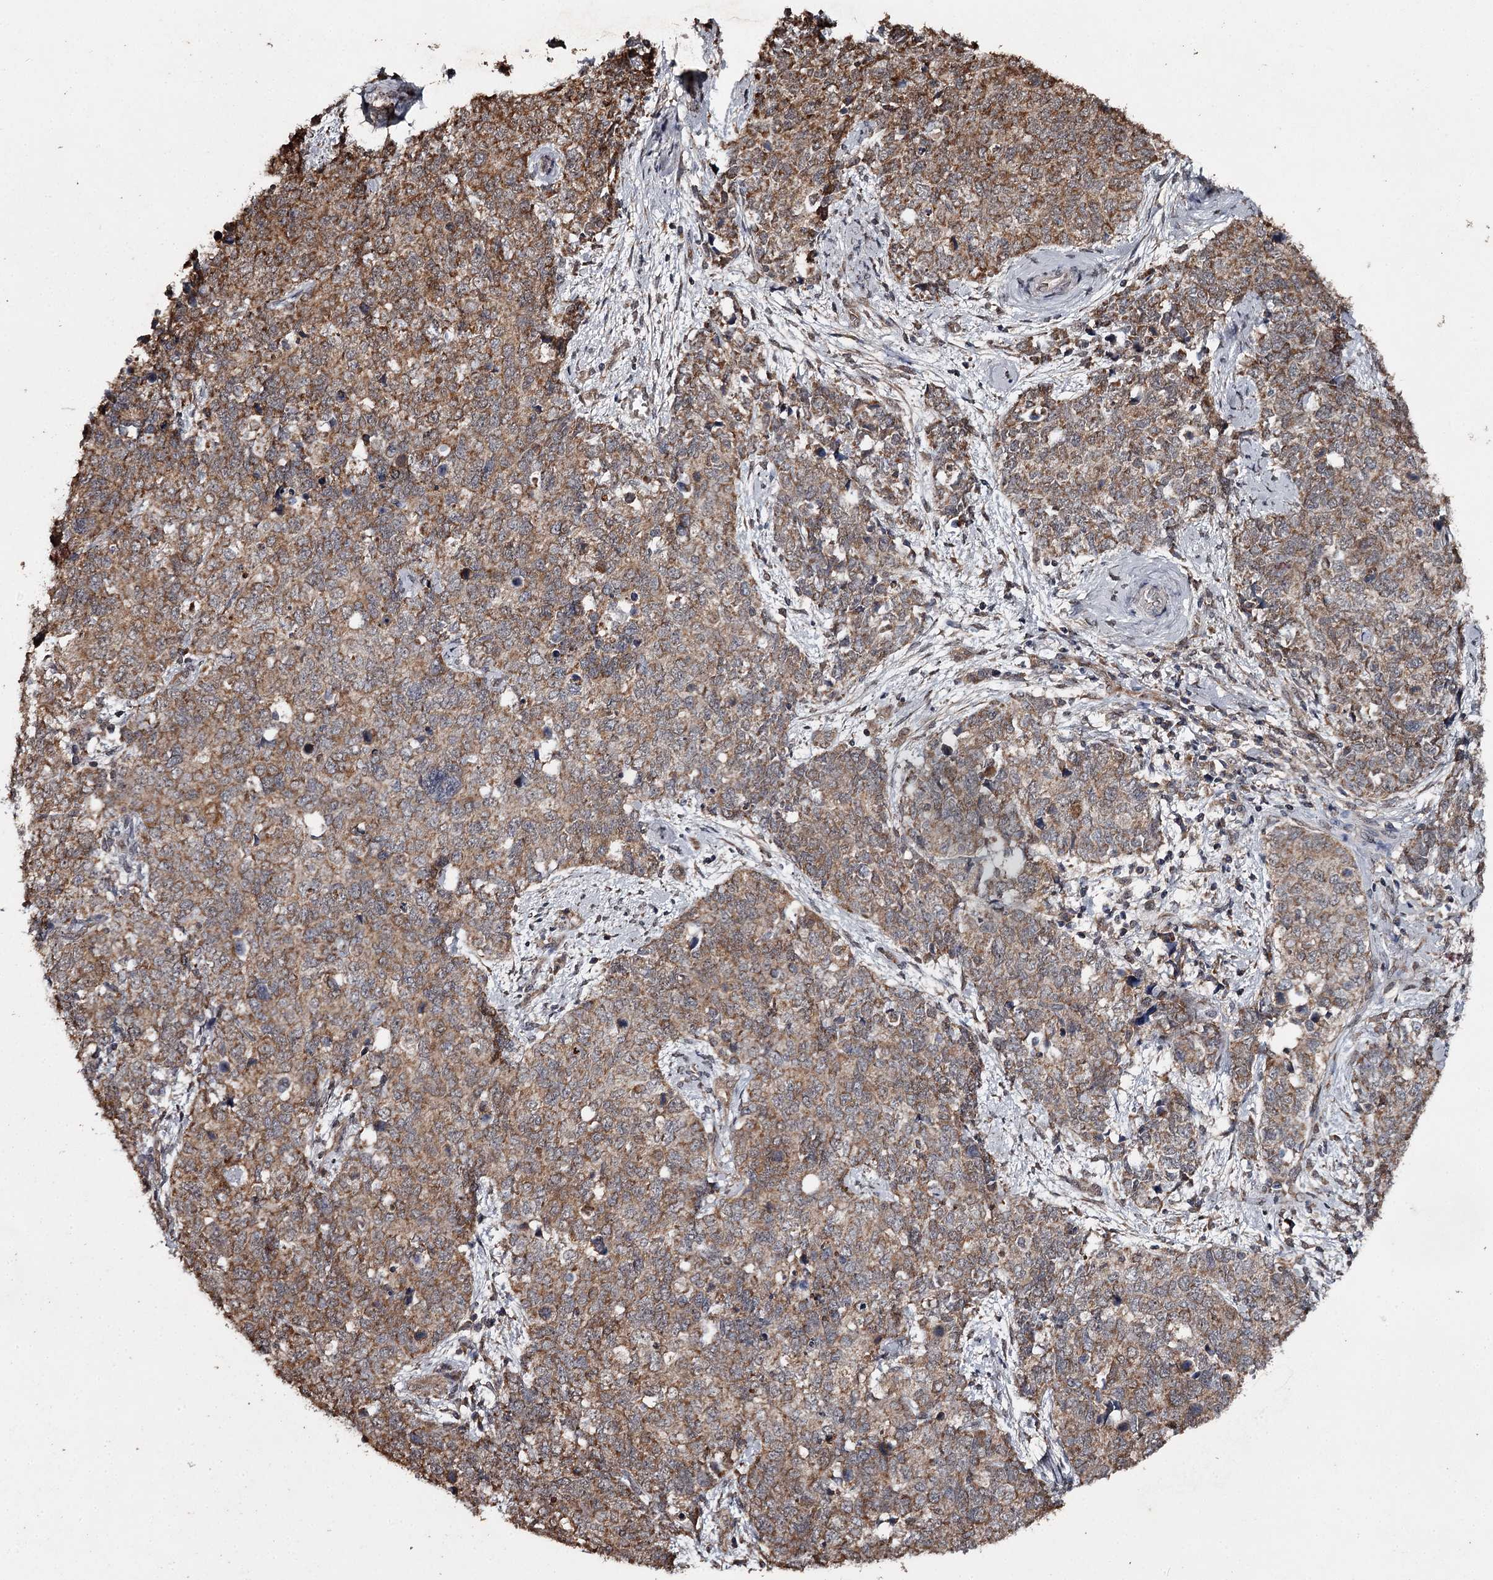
{"staining": {"intensity": "moderate", "quantity": ">75%", "location": "cytoplasmic/membranous"}, "tissue": "cervical cancer", "cell_type": "Tumor cells", "image_type": "cancer", "snomed": [{"axis": "morphology", "description": "Squamous cell carcinoma, NOS"}, {"axis": "topography", "description": "Cervix"}], "caption": "Immunohistochemistry of human cervical squamous cell carcinoma displays medium levels of moderate cytoplasmic/membranous positivity in about >75% of tumor cells. The staining is performed using DAB (3,3'-diaminobenzidine) brown chromogen to label protein expression. The nuclei are counter-stained blue using hematoxylin.", "gene": "WIPI1", "patient": {"sex": "female", "age": 63}}